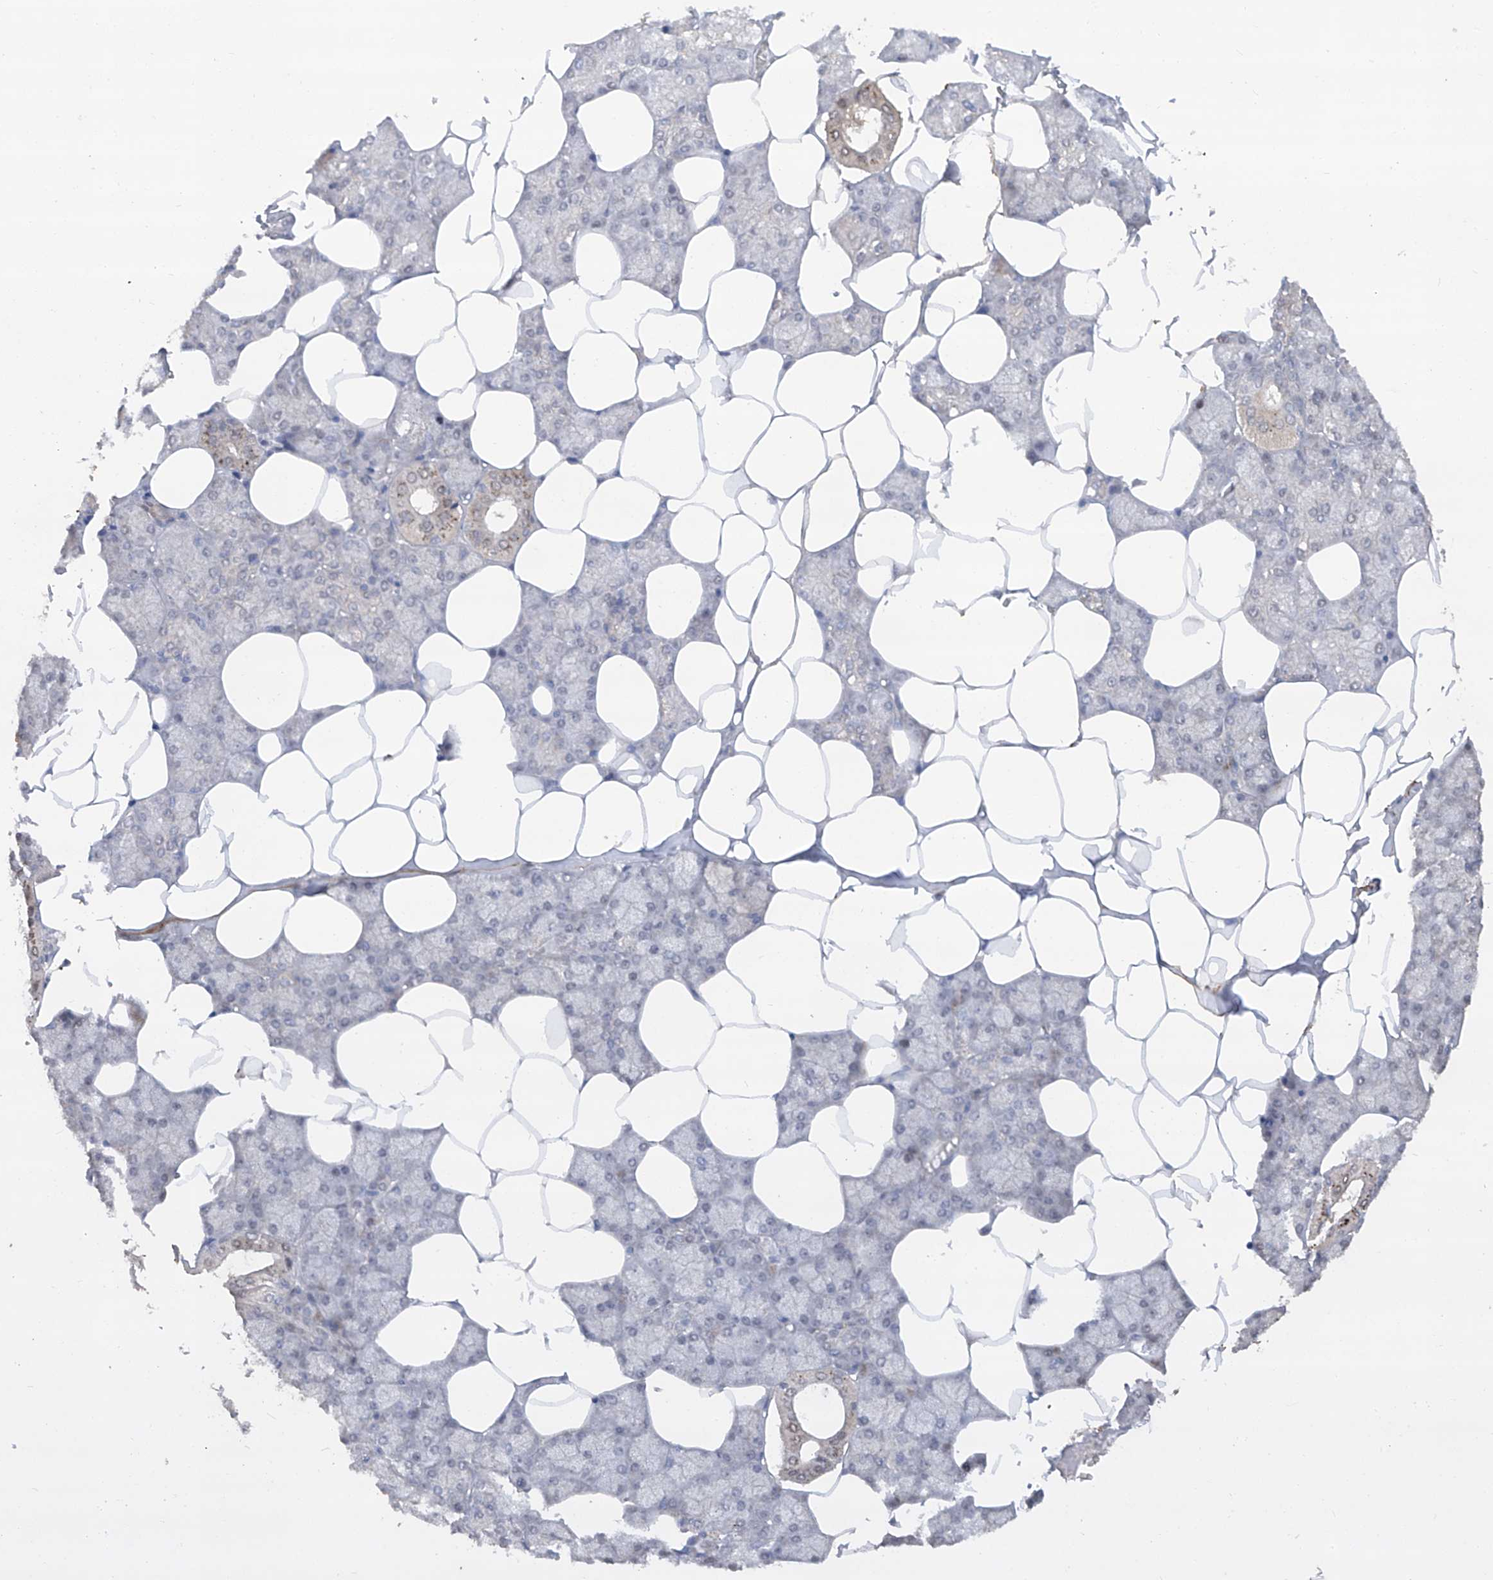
{"staining": {"intensity": "strong", "quantity": "<25%", "location": "cytoplasmic/membranous"}, "tissue": "salivary gland", "cell_type": "Glandular cells", "image_type": "normal", "snomed": [{"axis": "morphology", "description": "Normal tissue, NOS"}, {"axis": "topography", "description": "Salivary gland"}], "caption": "Immunohistochemistry image of normal salivary gland: human salivary gland stained using immunohistochemistry (IHC) reveals medium levels of strong protein expression localized specifically in the cytoplasmic/membranous of glandular cells, appearing as a cytoplasmic/membranous brown color.", "gene": "TXNIP", "patient": {"sex": "male", "age": 62}}